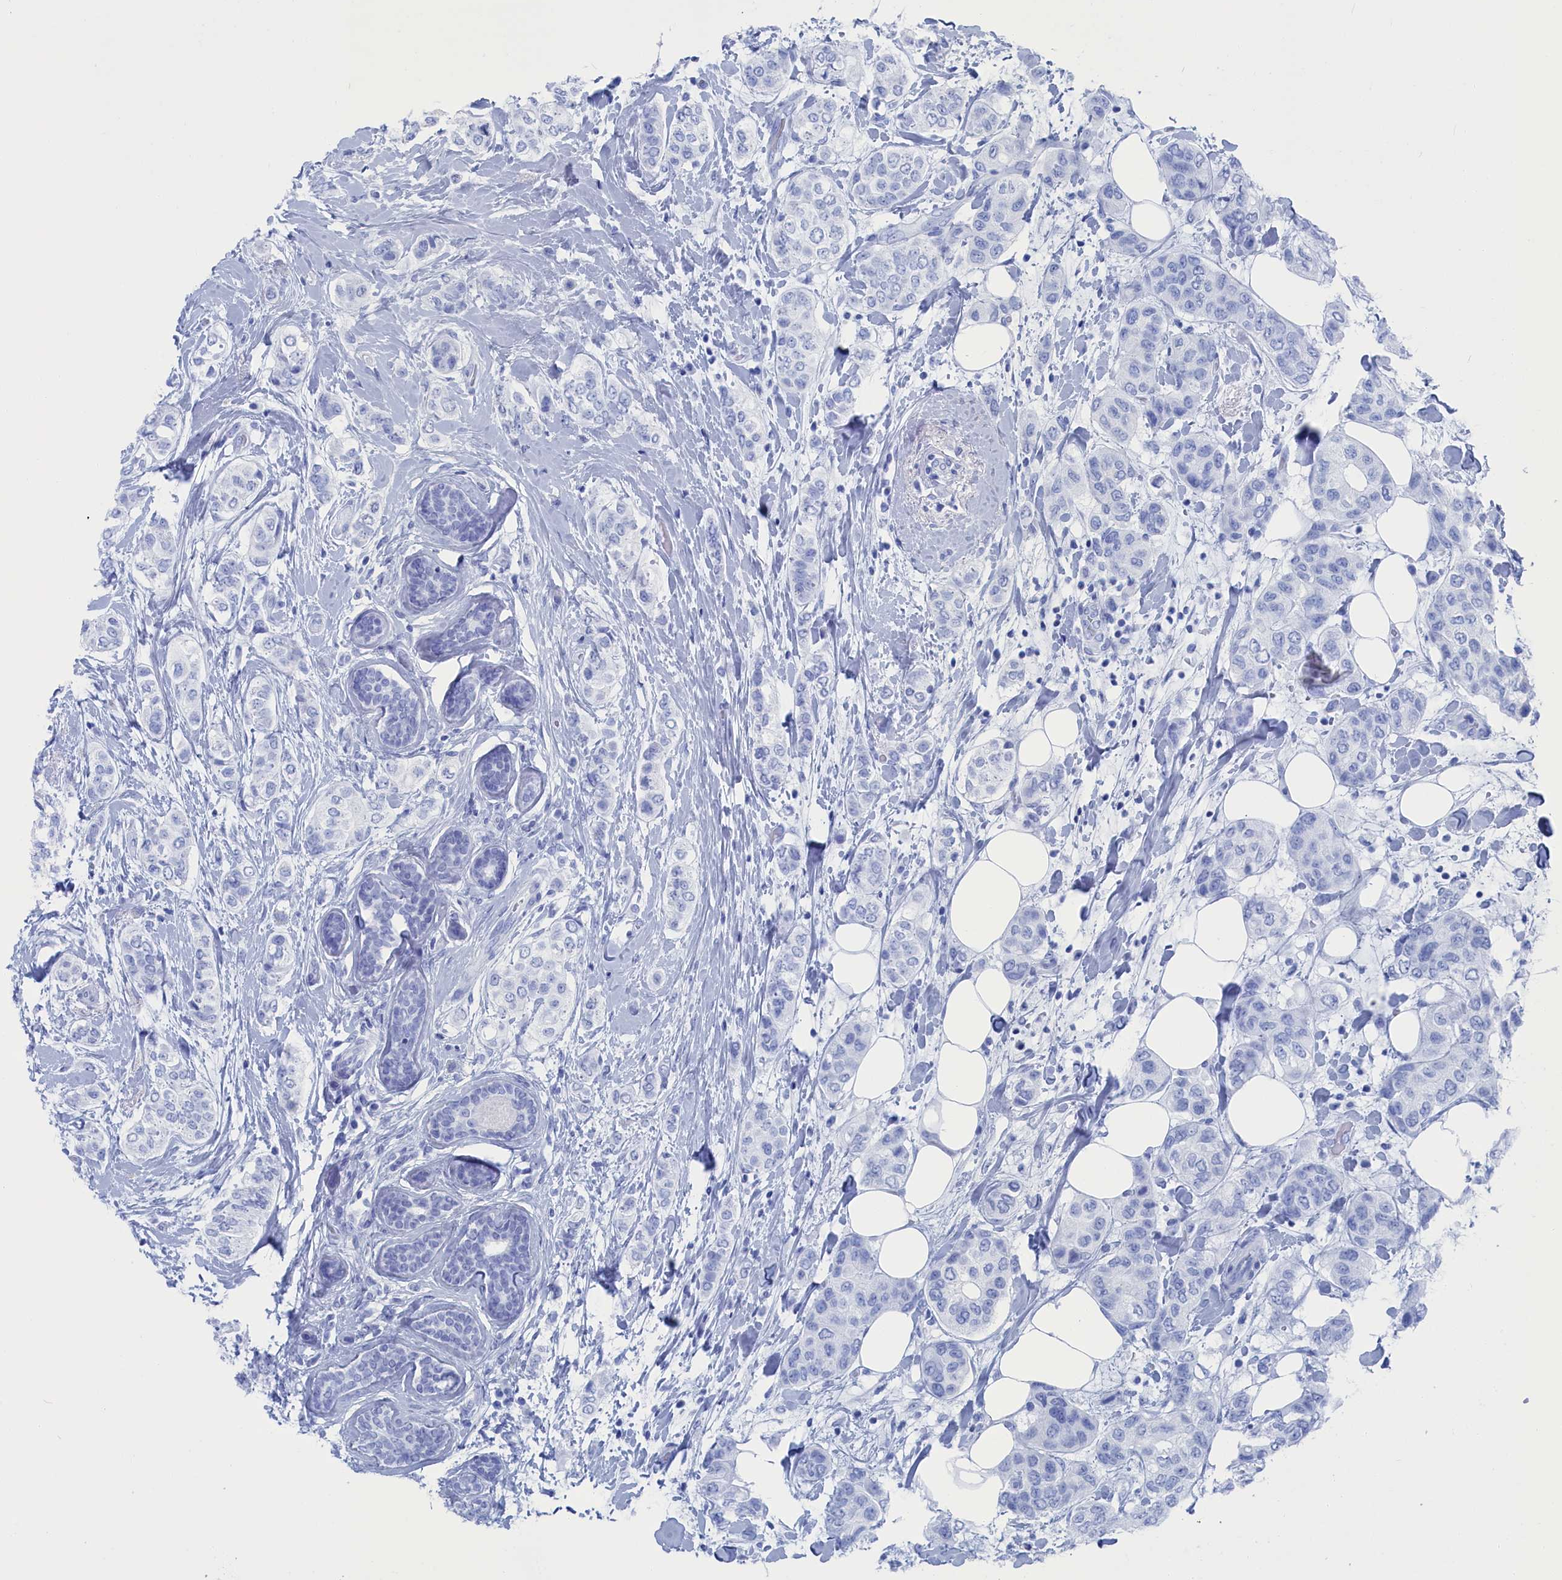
{"staining": {"intensity": "negative", "quantity": "none", "location": "none"}, "tissue": "breast cancer", "cell_type": "Tumor cells", "image_type": "cancer", "snomed": [{"axis": "morphology", "description": "Lobular carcinoma"}, {"axis": "topography", "description": "Breast"}], "caption": "Immunohistochemistry micrograph of neoplastic tissue: breast cancer stained with DAB (3,3'-diaminobenzidine) reveals no significant protein expression in tumor cells.", "gene": "CEND1", "patient": {"sex": "female", "age": 51}}